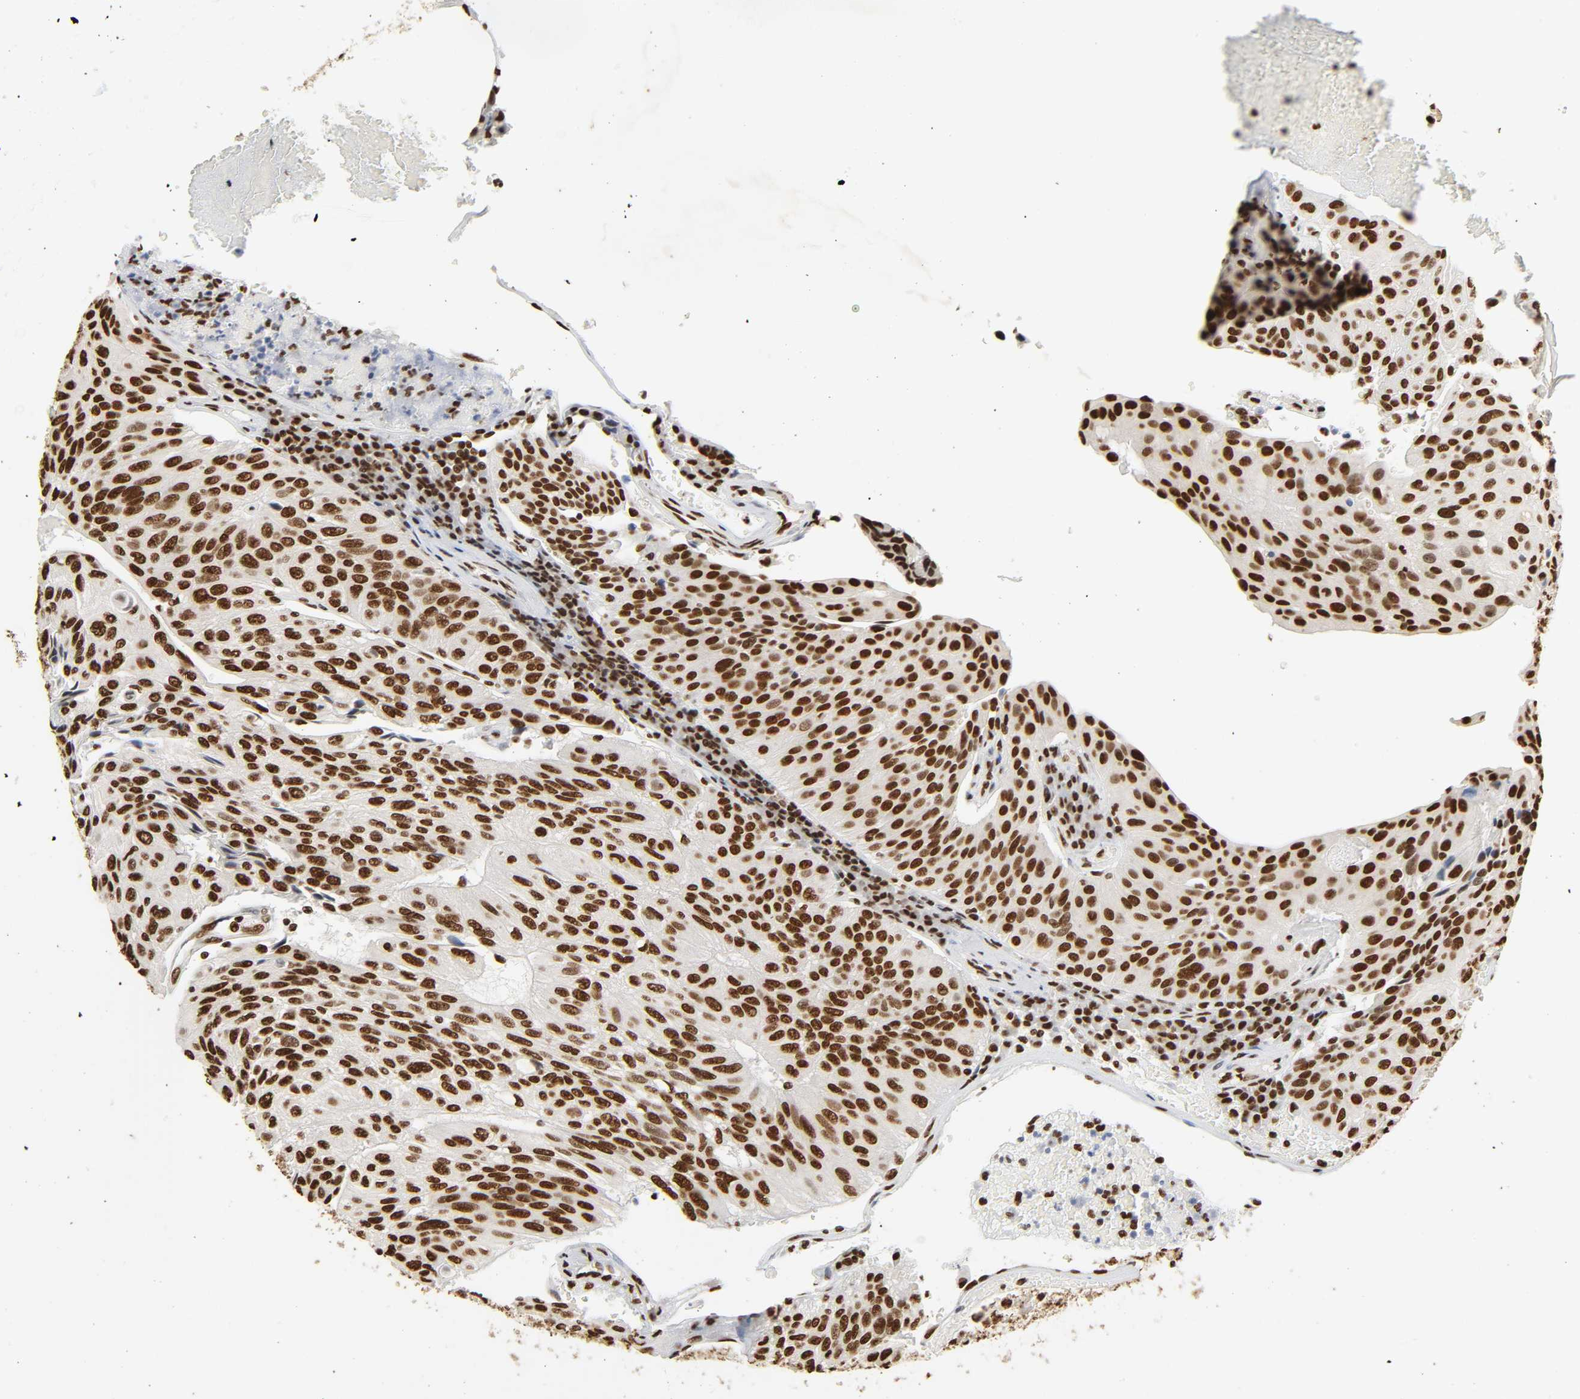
{"staining": {"intensity": "strong", "quantity": ">75%", "location": "nuclear"}, "tissue": "urothelial cancer", "cell_type": "Tumor cells", "image_type": "cancer", "snomed": [{"axis": "morphology", "description": "Urothelial carcinoma, High grade"}, {"axis": "topography", "description": "Urinary bladder"}], "caption": "Protein expression analysis of human high-grade urothelial carcinoma reveals strong nuclear expression in approximately >75% of tumor cells. (Brightfield microscopy of DAB IHC at high magnification).", "gene": "HNRNPC", "patient": {"sex": "male", "age": 66}}